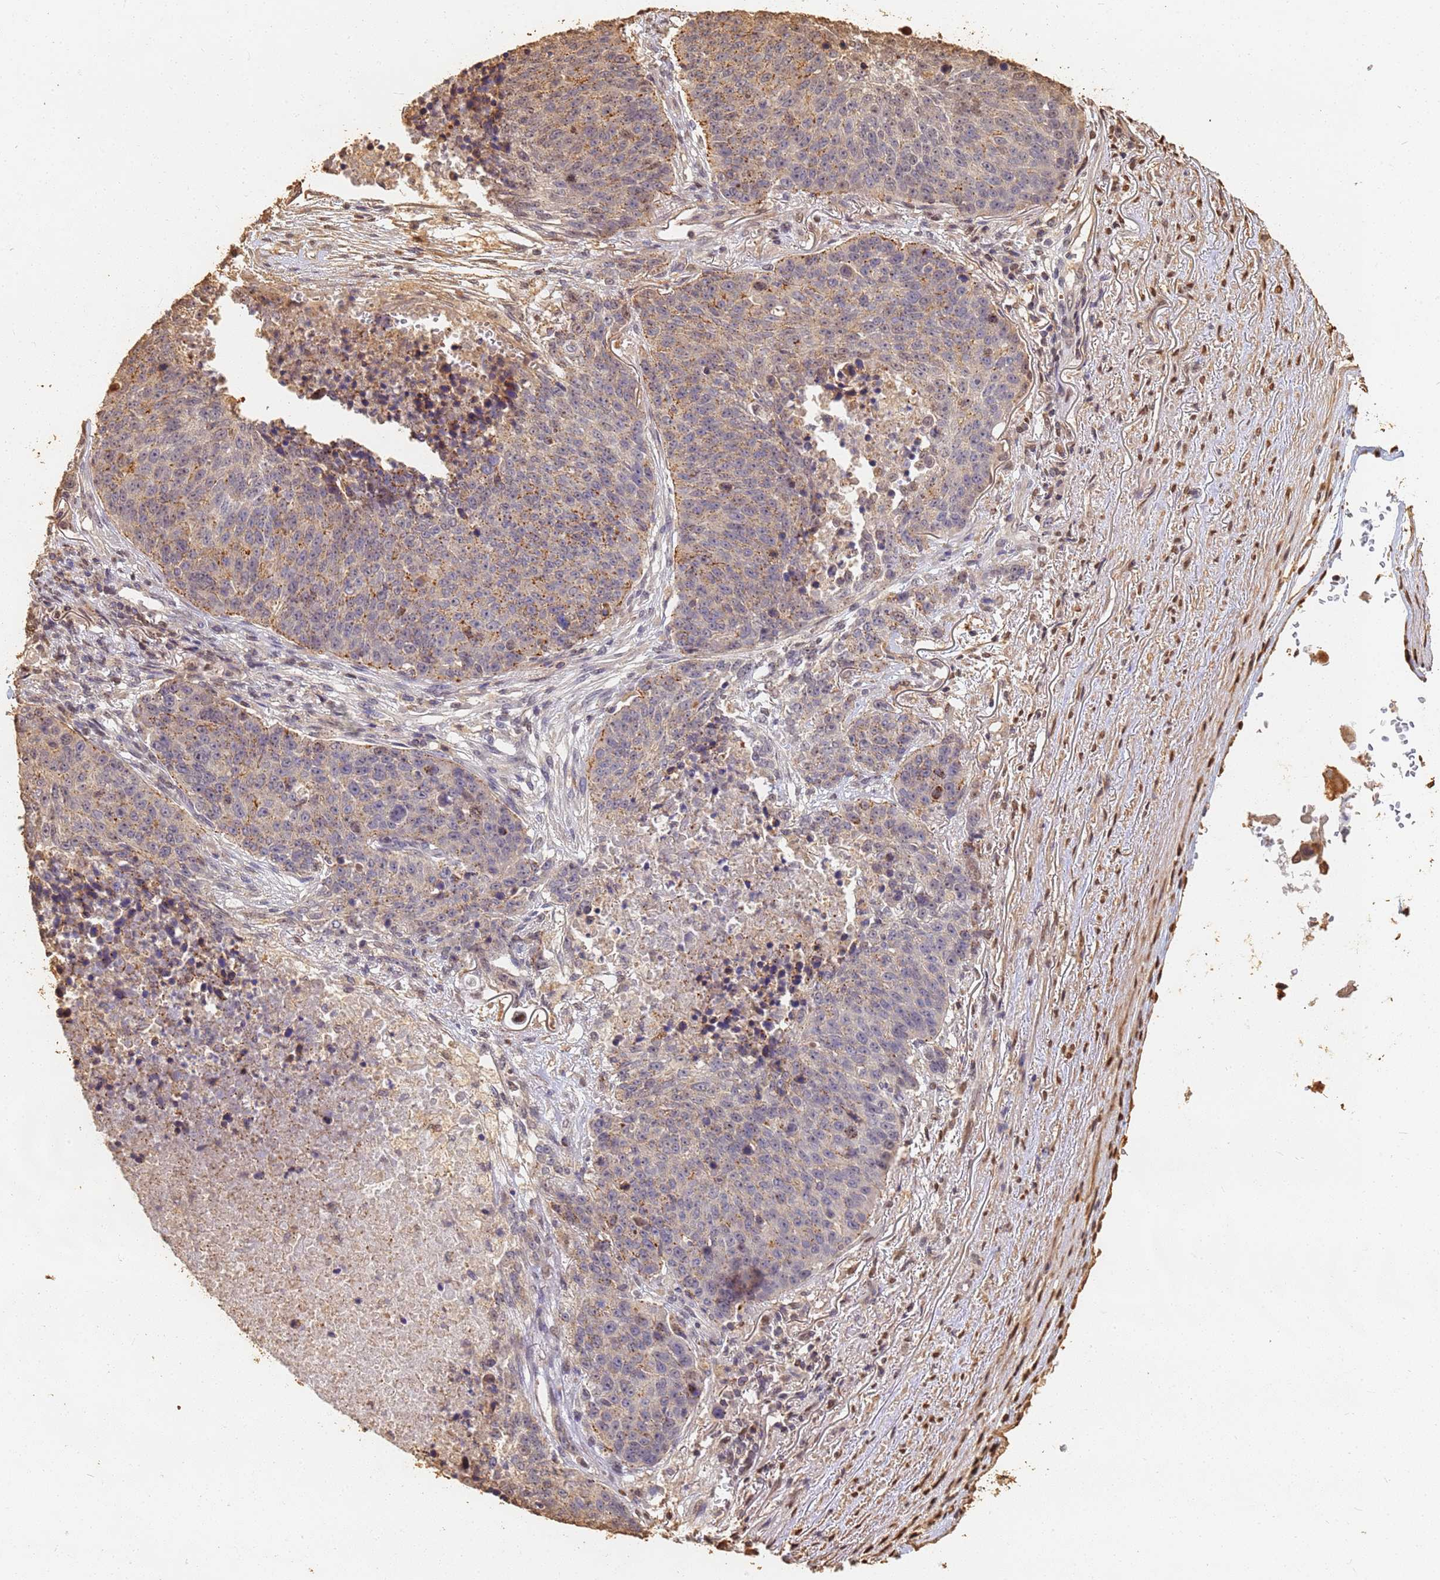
{"staining": {"intensity": "moderate", "quantity": "<25%", "location": "cytoplasmic/membranous"}, "tissue": "lung cancer", "cell_type": "Tumor cells", "image_type": "cancer", "snomed": [{"axis": "morphology", "description": "Normal tissue, NOS"}, {"axis": "morphology", "description": "Squamous cell carcinoma, NOS"}, {"axis": "topography", "description": "Lymph node"}, {"axis": "topography", "description": "Lung"}], "caption": "A histopathology image showing moderate cytoplasmic/membranous staining in about <25% of tumor cells in lung cancer (squamous cell carcinoma), as visualized by brown immunohistochemical staining.", "gene": "JAK2", "patient": {"sex": "male", "age": 66}}